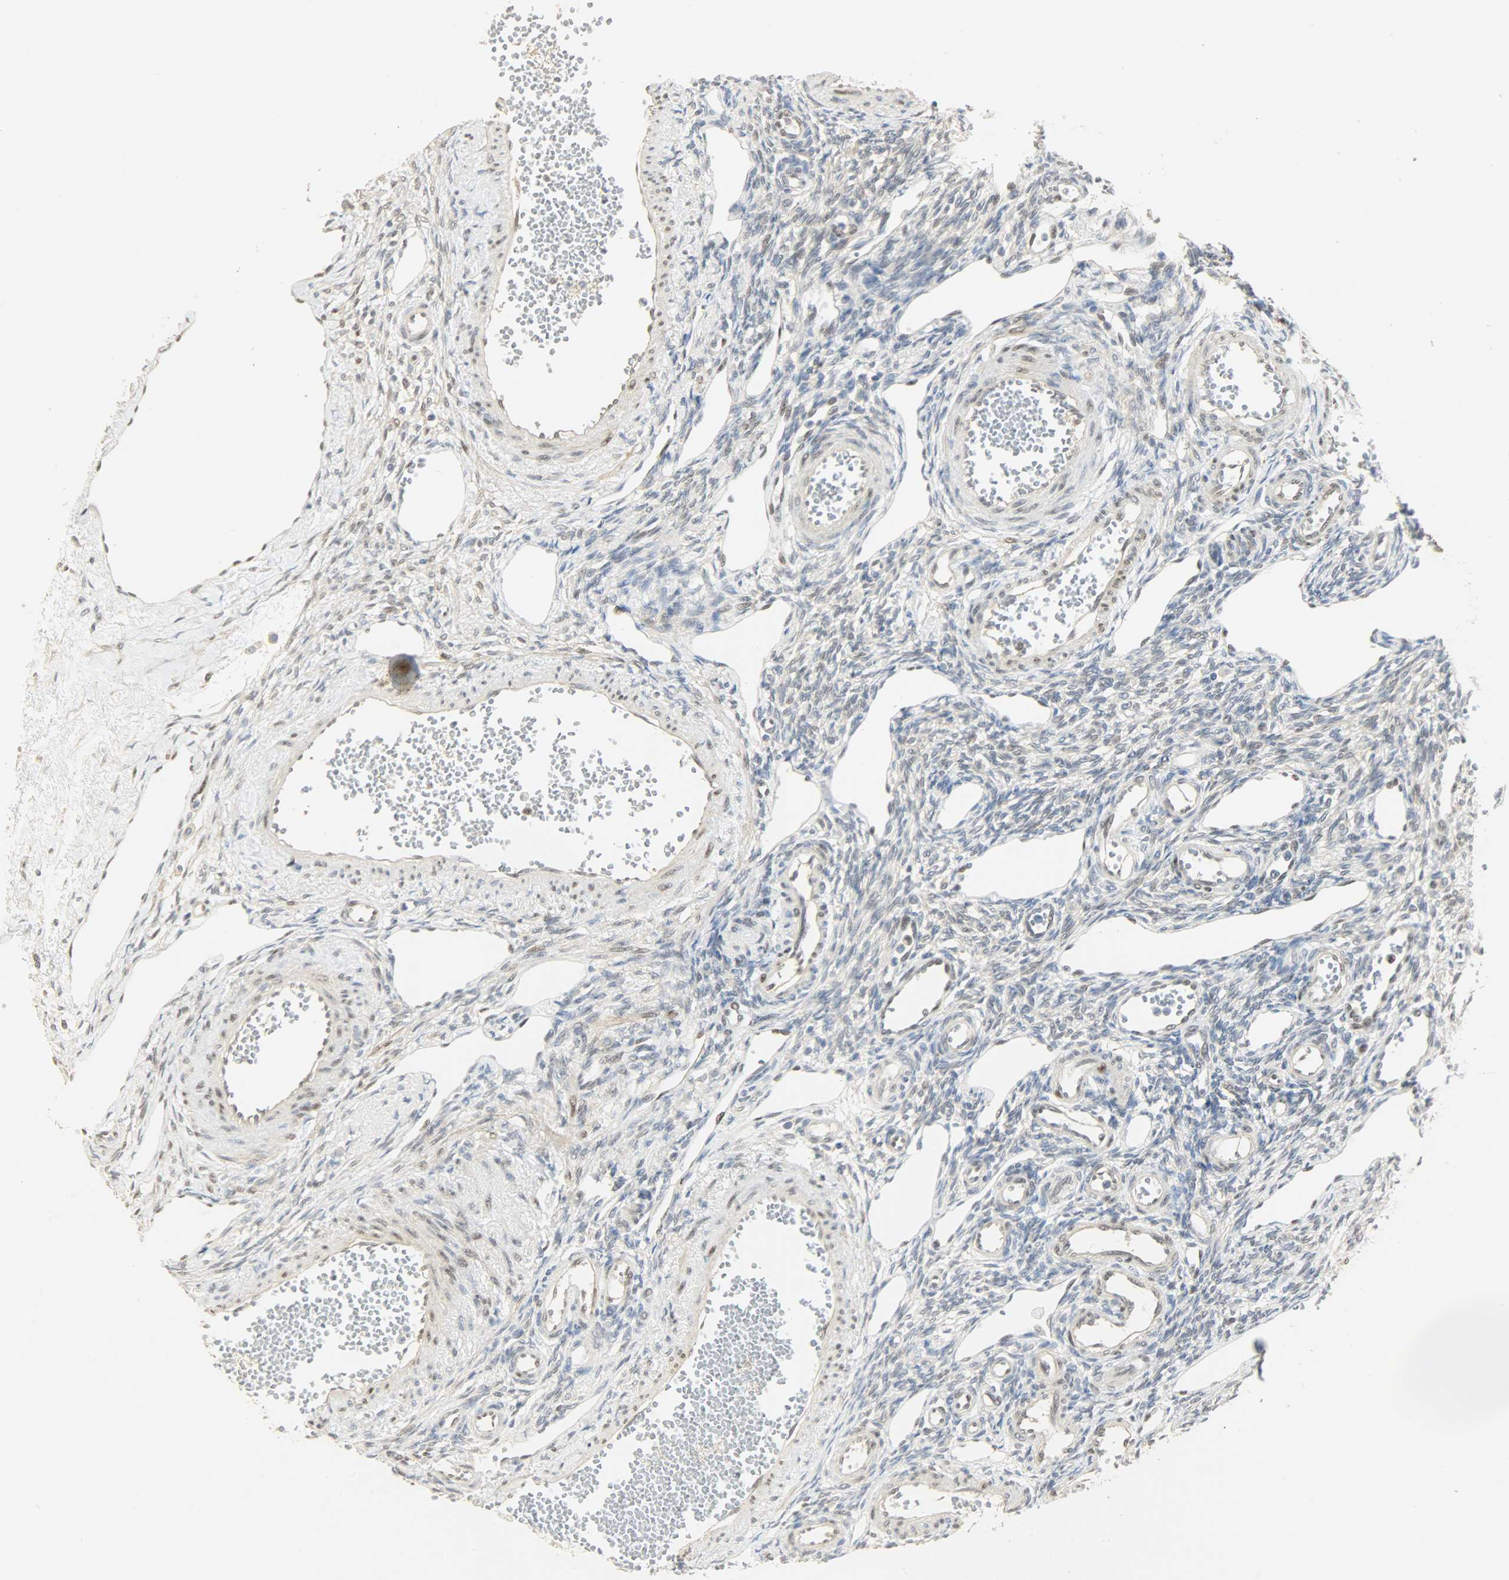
{"staining": {"intensity": "weak", "quantity": "25%-75%", "location": "nuclear"}, "tissue": "ovary", "cell_type": "Follicle cells", "image_type": "normal", "snomed": [{"axis": "morphology", "description": "Normal tissue, NOS"}, {"axis": "topography", "description": "Ovary"}], "caption": "High-power microscopy captured an IHC micrograph of normal ovary, revealing weak nuclear expression in approximately 25%-75% of follicle cells. (Stains: DAB in brown, nuclei in blue, Microscopy: brightfield microscopy at high magnification).", "gene": "NPEPL1", "patient": {"sex": "female", "age": 33}}